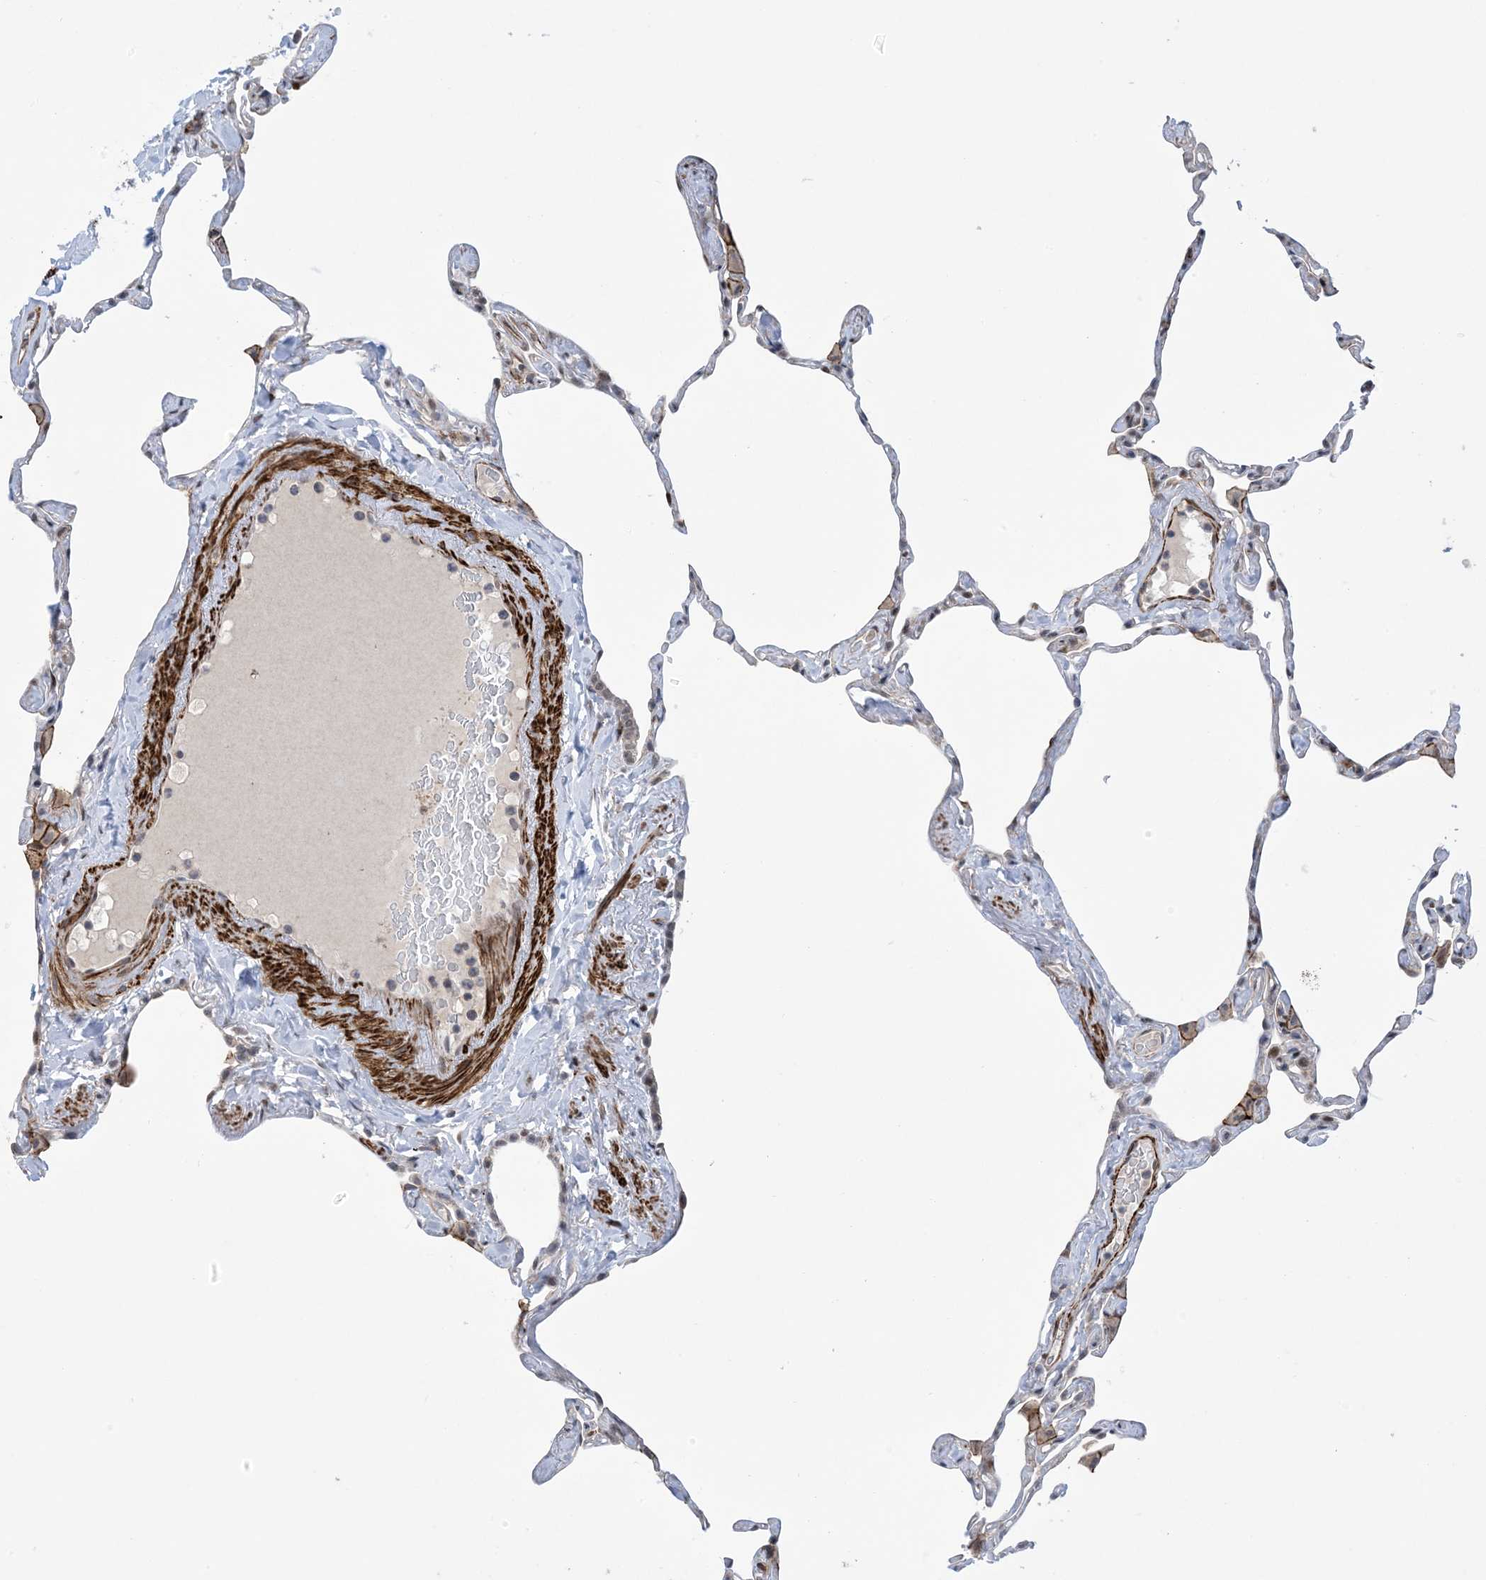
{"staining": {"intensity": "negative", "quantity": "none", "location": "none"}, "tissue": "lung", "cell_type": "Alveolar cells", "image_type": "normal", "snomed": [{"axis": "morphology", "description": "Normal tissue, NOS"}, {"axis": "topography", "description": "Lung"}], "caption": "This is an immunohistochemistry histopathology image of normal lung. There is no staining in alveolar cells.", "gene": "ZNF8", "patient": {"sex": "male", "age": 65}}